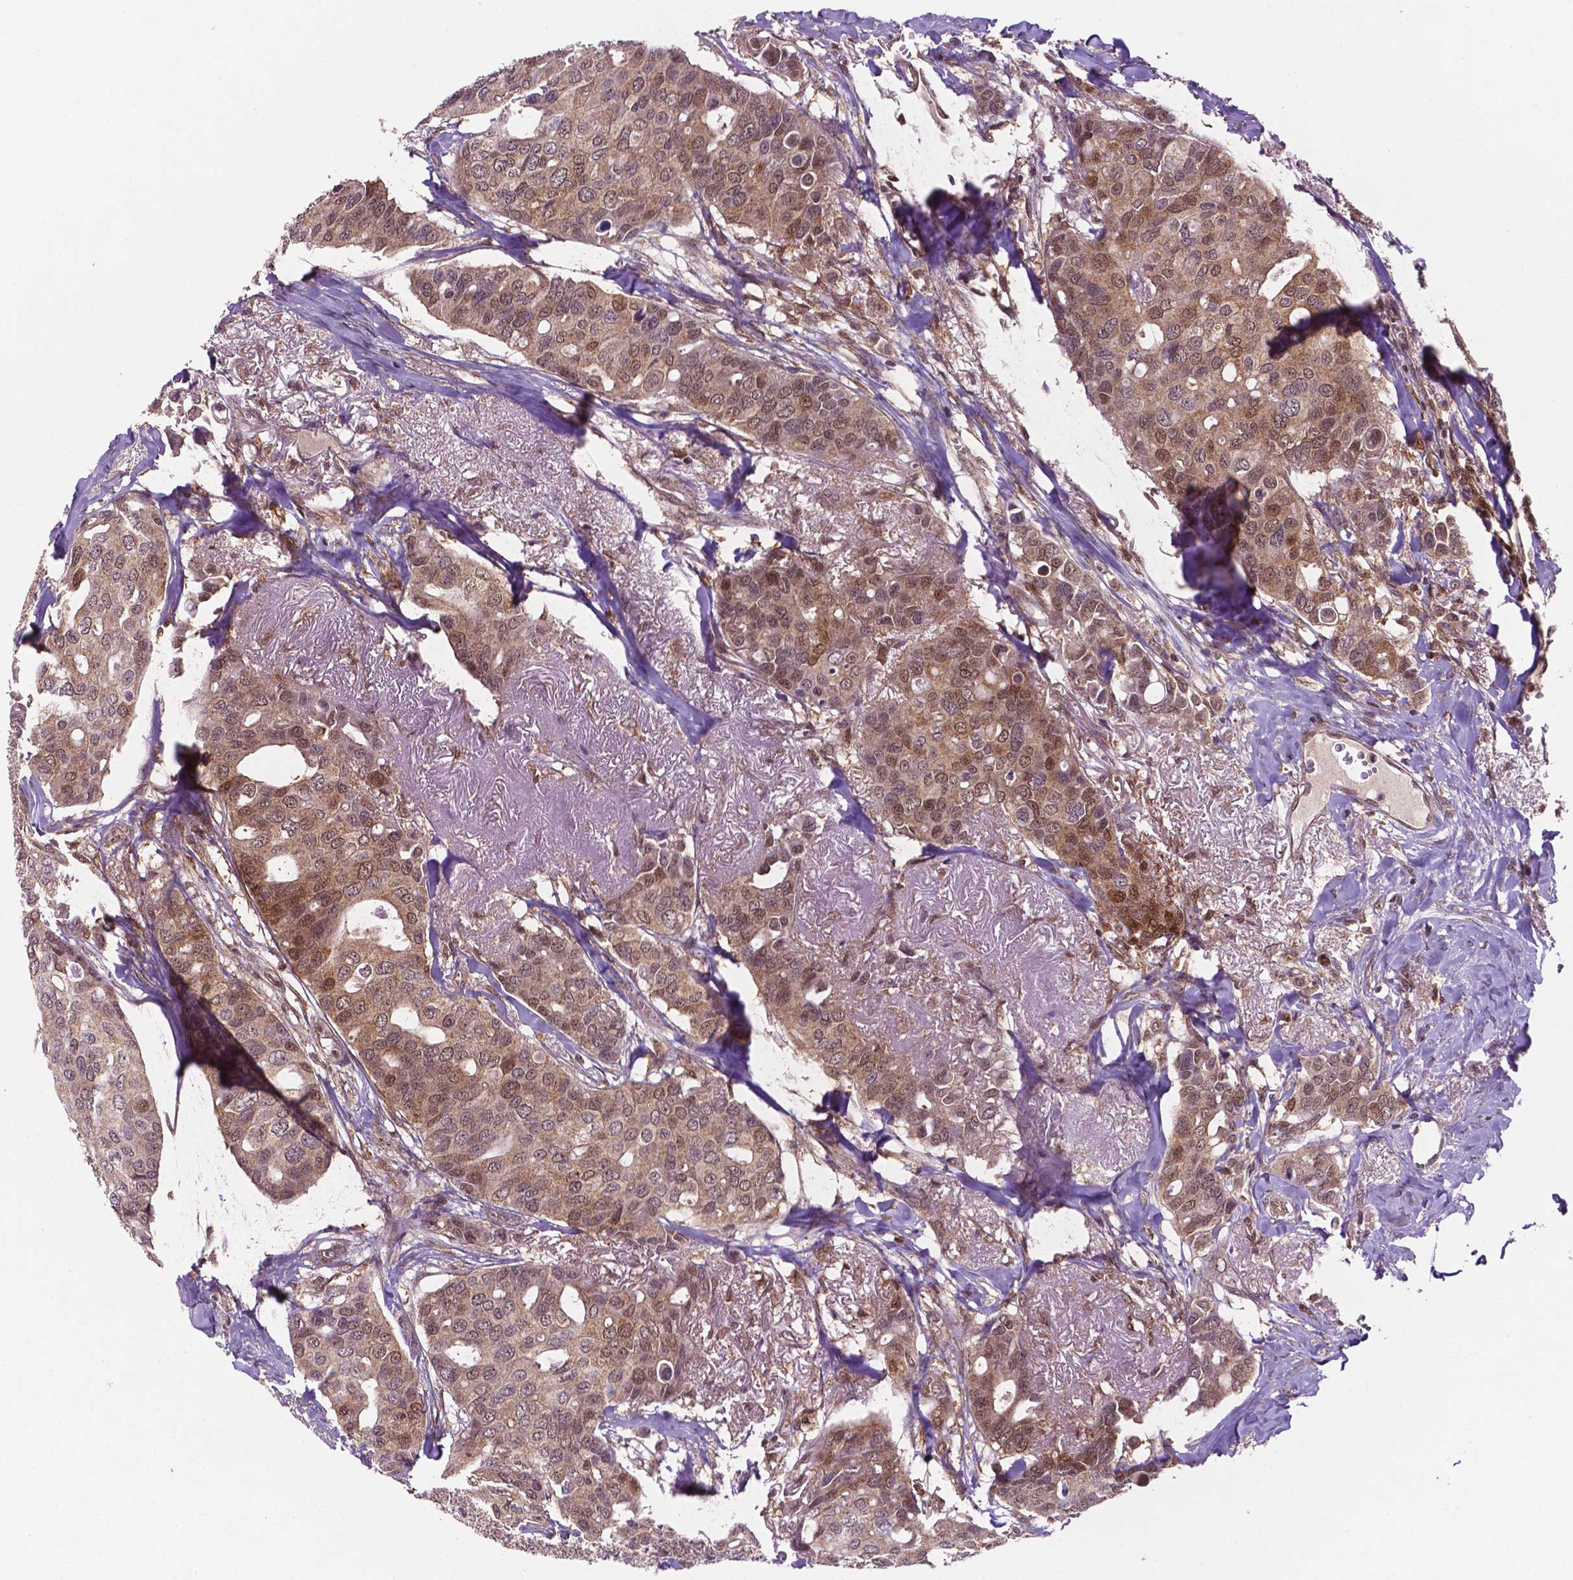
{"staining": {"intensity": "moderate", "quantity": ">75%", "location": "cytoplasmic/membranous,nuclear"}, "tissue": "breast cancer", "cell_type": "Tumor cells", "image_type": "cancer", "snomed": [{"axis": "morphology", "description": "Duct carcinoma"}, {"axis": "topography", "description": "Breast"}], "caption": "Brown immunohistochemical staining in breast cancer (invasive ductal carcinoma) demonstrates moderate cytoplasmic/membranous and nuclear positivity in approximately >75% of tumor cells. Immunohistochemistry stains the protein in brown and the nuclei are stained blue.", "gene": "UBE2L6", "patient": {"sex": "female", "age": 54}}